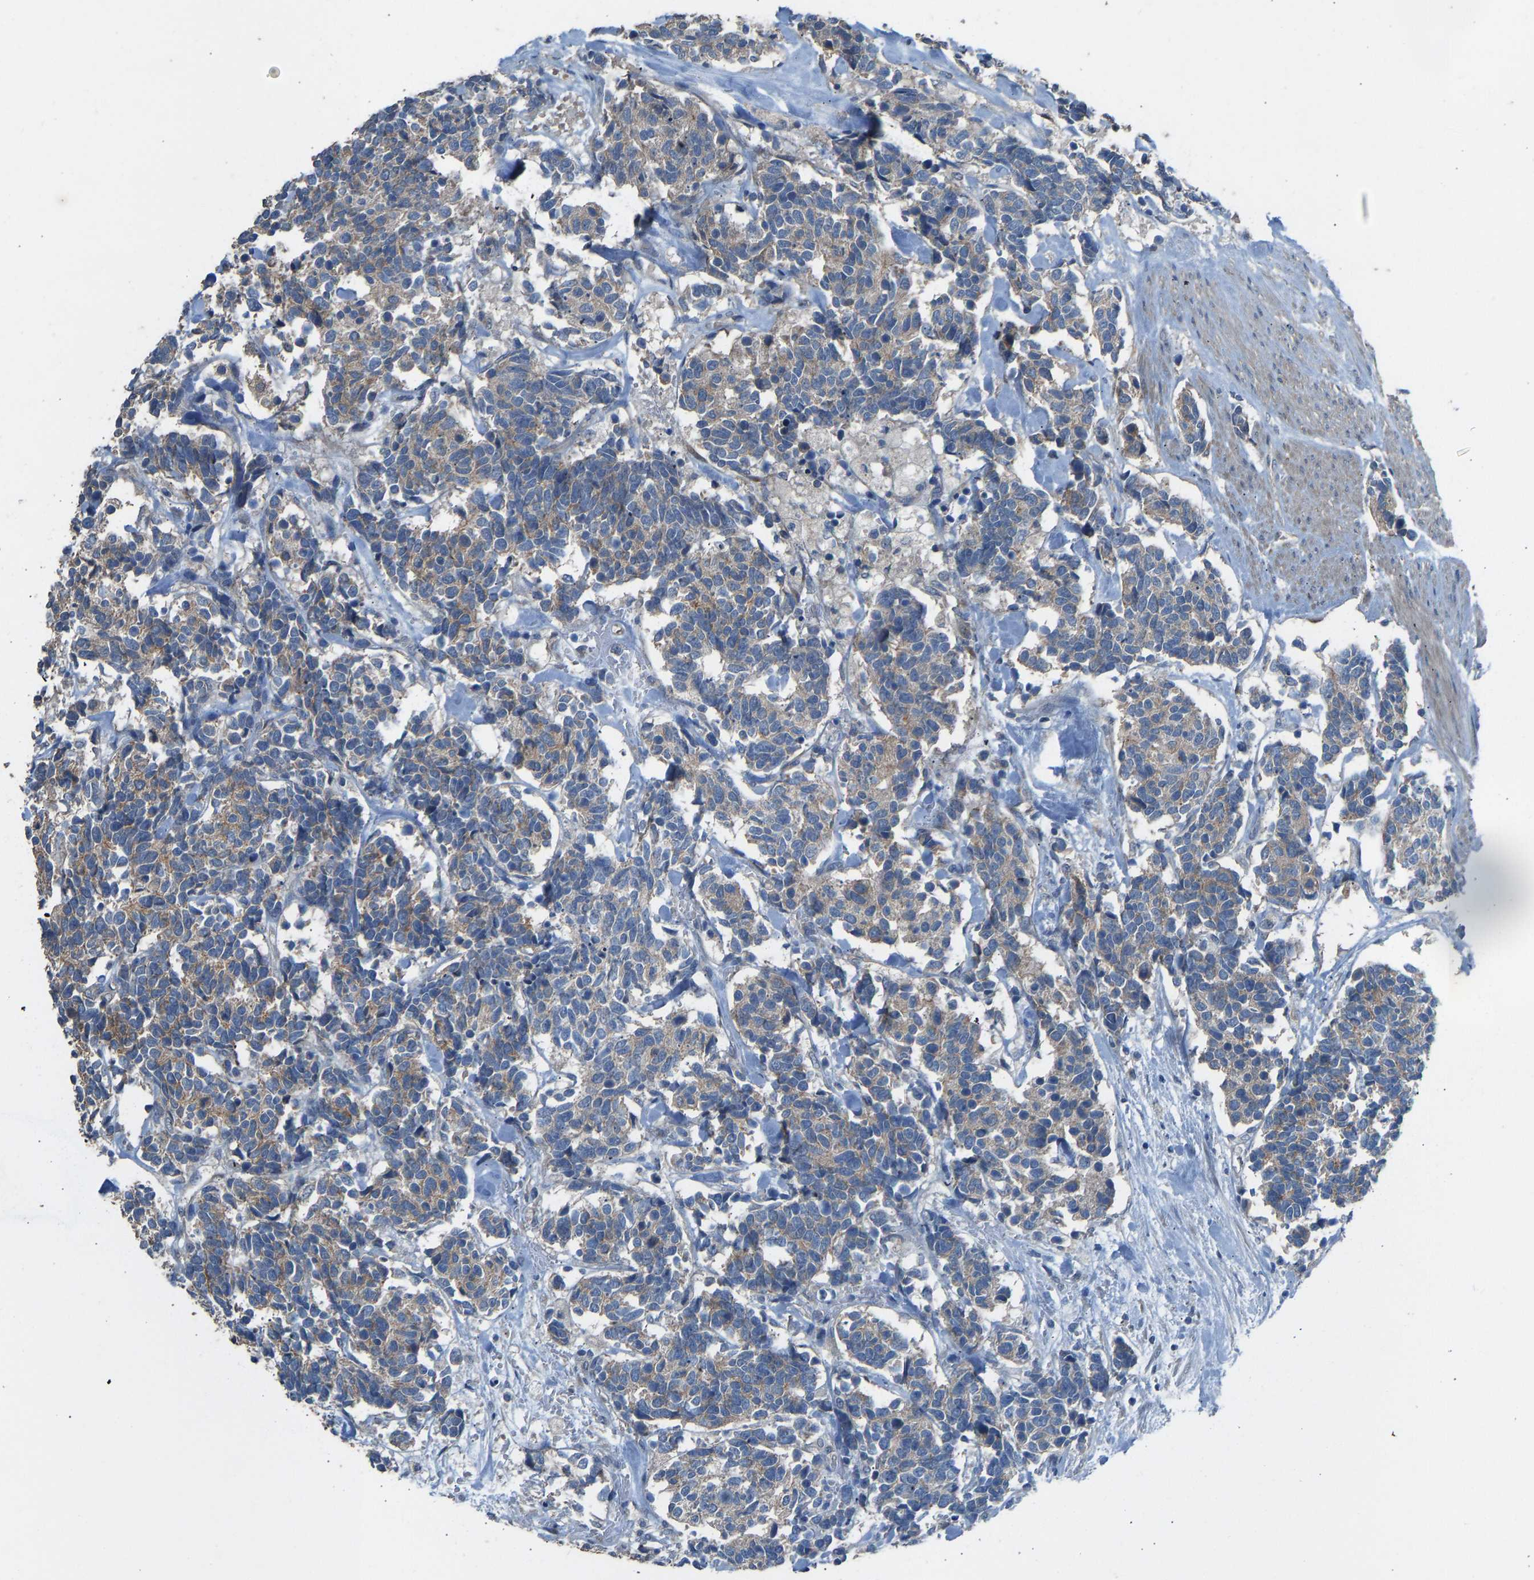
{"staining": {"intensity": "moderate", "quantity": "25%-75%", "location": "cytoplasmic/membranous"}, "tissue": "carcinoid", "cell_type": "Tumor cells", "image_type": "cancer", "snomed": [{"axis": "morphology", "description": "Carcinoma, NOS"}, {"axis": "morphology", "description": "Carcinoid, malignant, NOS"}, {"axis": "topography", "description": "Urinary bladder"}], "caption": "Immunohistochemistry image of neoplastic tissue: human carcinoid stained using immunohistochemistry shows medium levels of moderate protein expression localized specifically in the cytoplasmic/membranous of tumor cells, appearing as a cytoplasmic/membranous brown color.", "gene": "SLC43A1", "patient": {"sex": "male", "age": 57}}